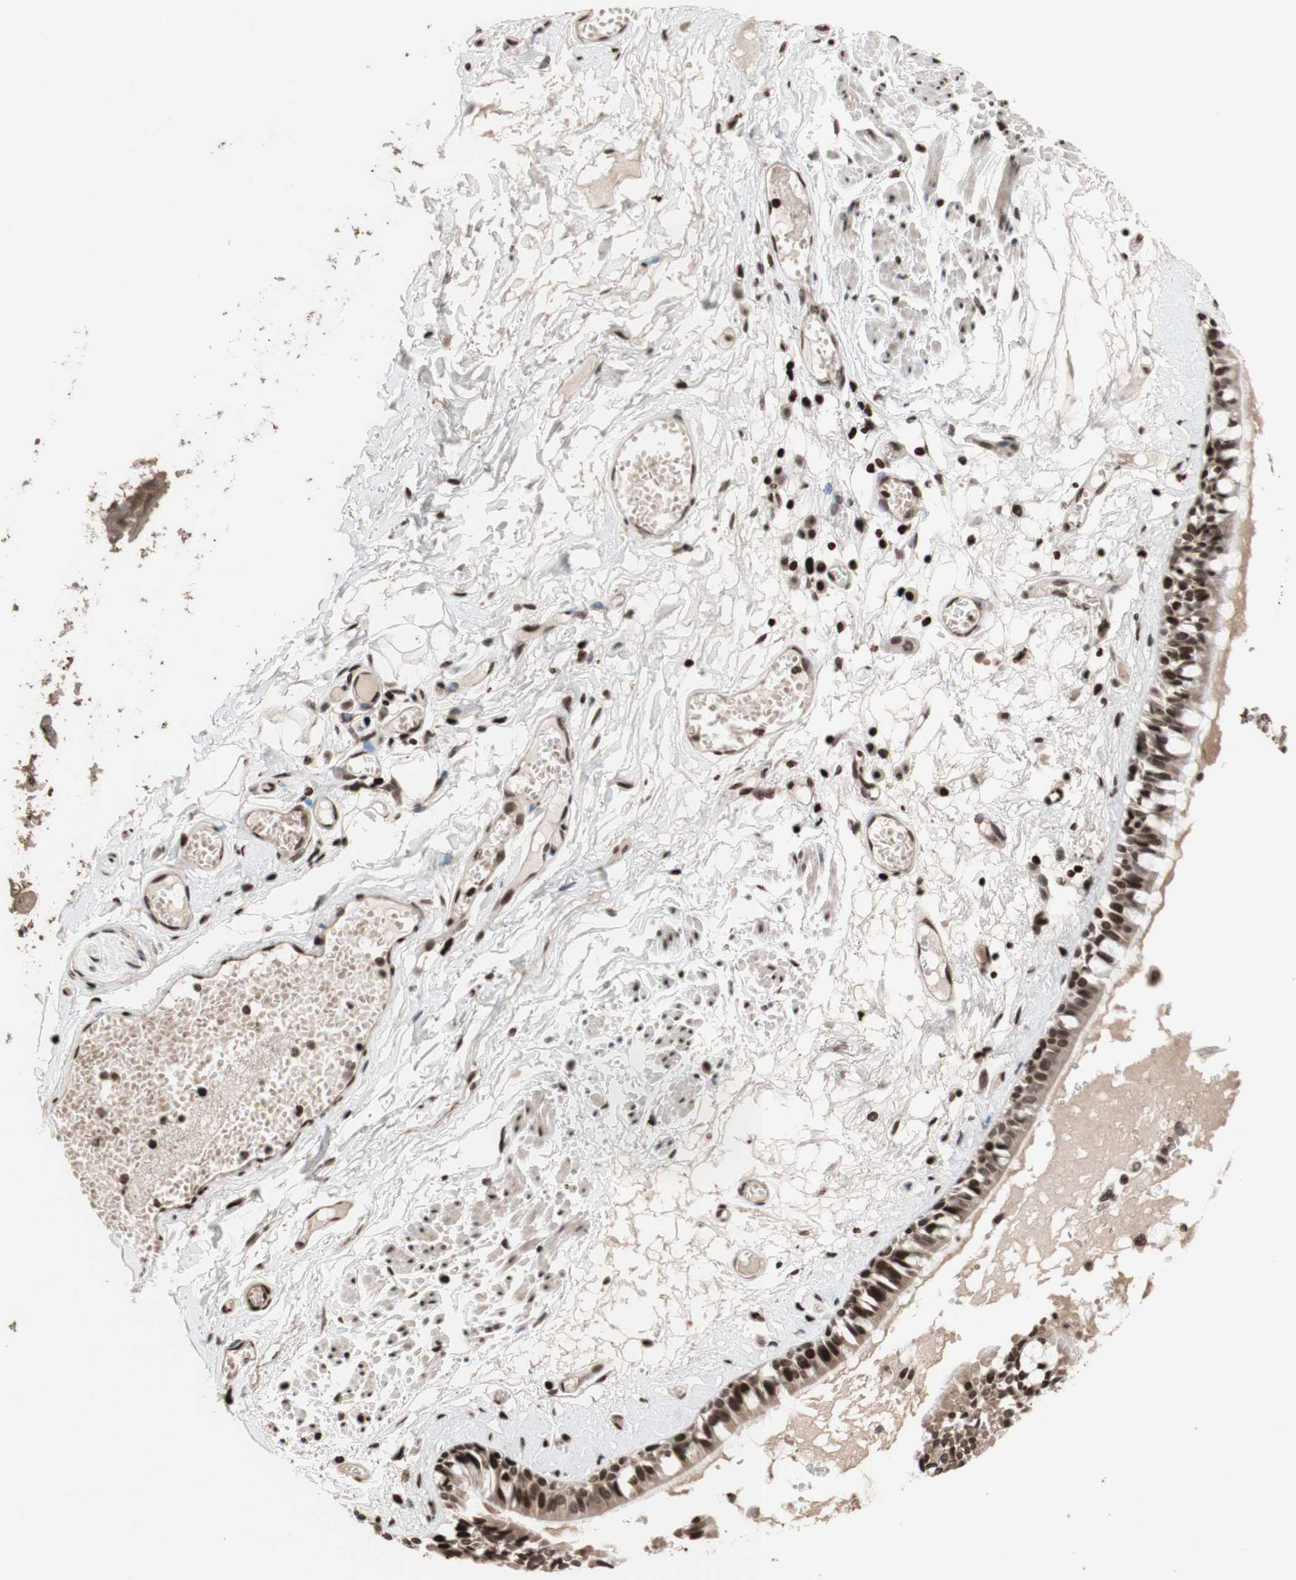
{"staining": {"intensity": "strong", "quantity": ">75%", "location": "cytoplasmic/membranous,nuclear"}, "tissue": "bronchus", "cell_type": "Respiratory epithelial cells", "image_type": "normal", "snomed": [{"axis": "morphology", "description": "Normal tissue, NOS"}, {"axis": "morphology", "description": "Inflammation, NOS"}, {"axis": "topography", "description": "Cartilage tissue"}, {"axis": "topography", "description": "Lung"}], "caption": "Human bronchus stained with a brown dye exhibits strong cytoplasmic/membranous,nuclear positive expression in about >75% of respiratory epithelial cells.", "gene": "POLA1", "patient": {"sex": "male", "age": 71}}